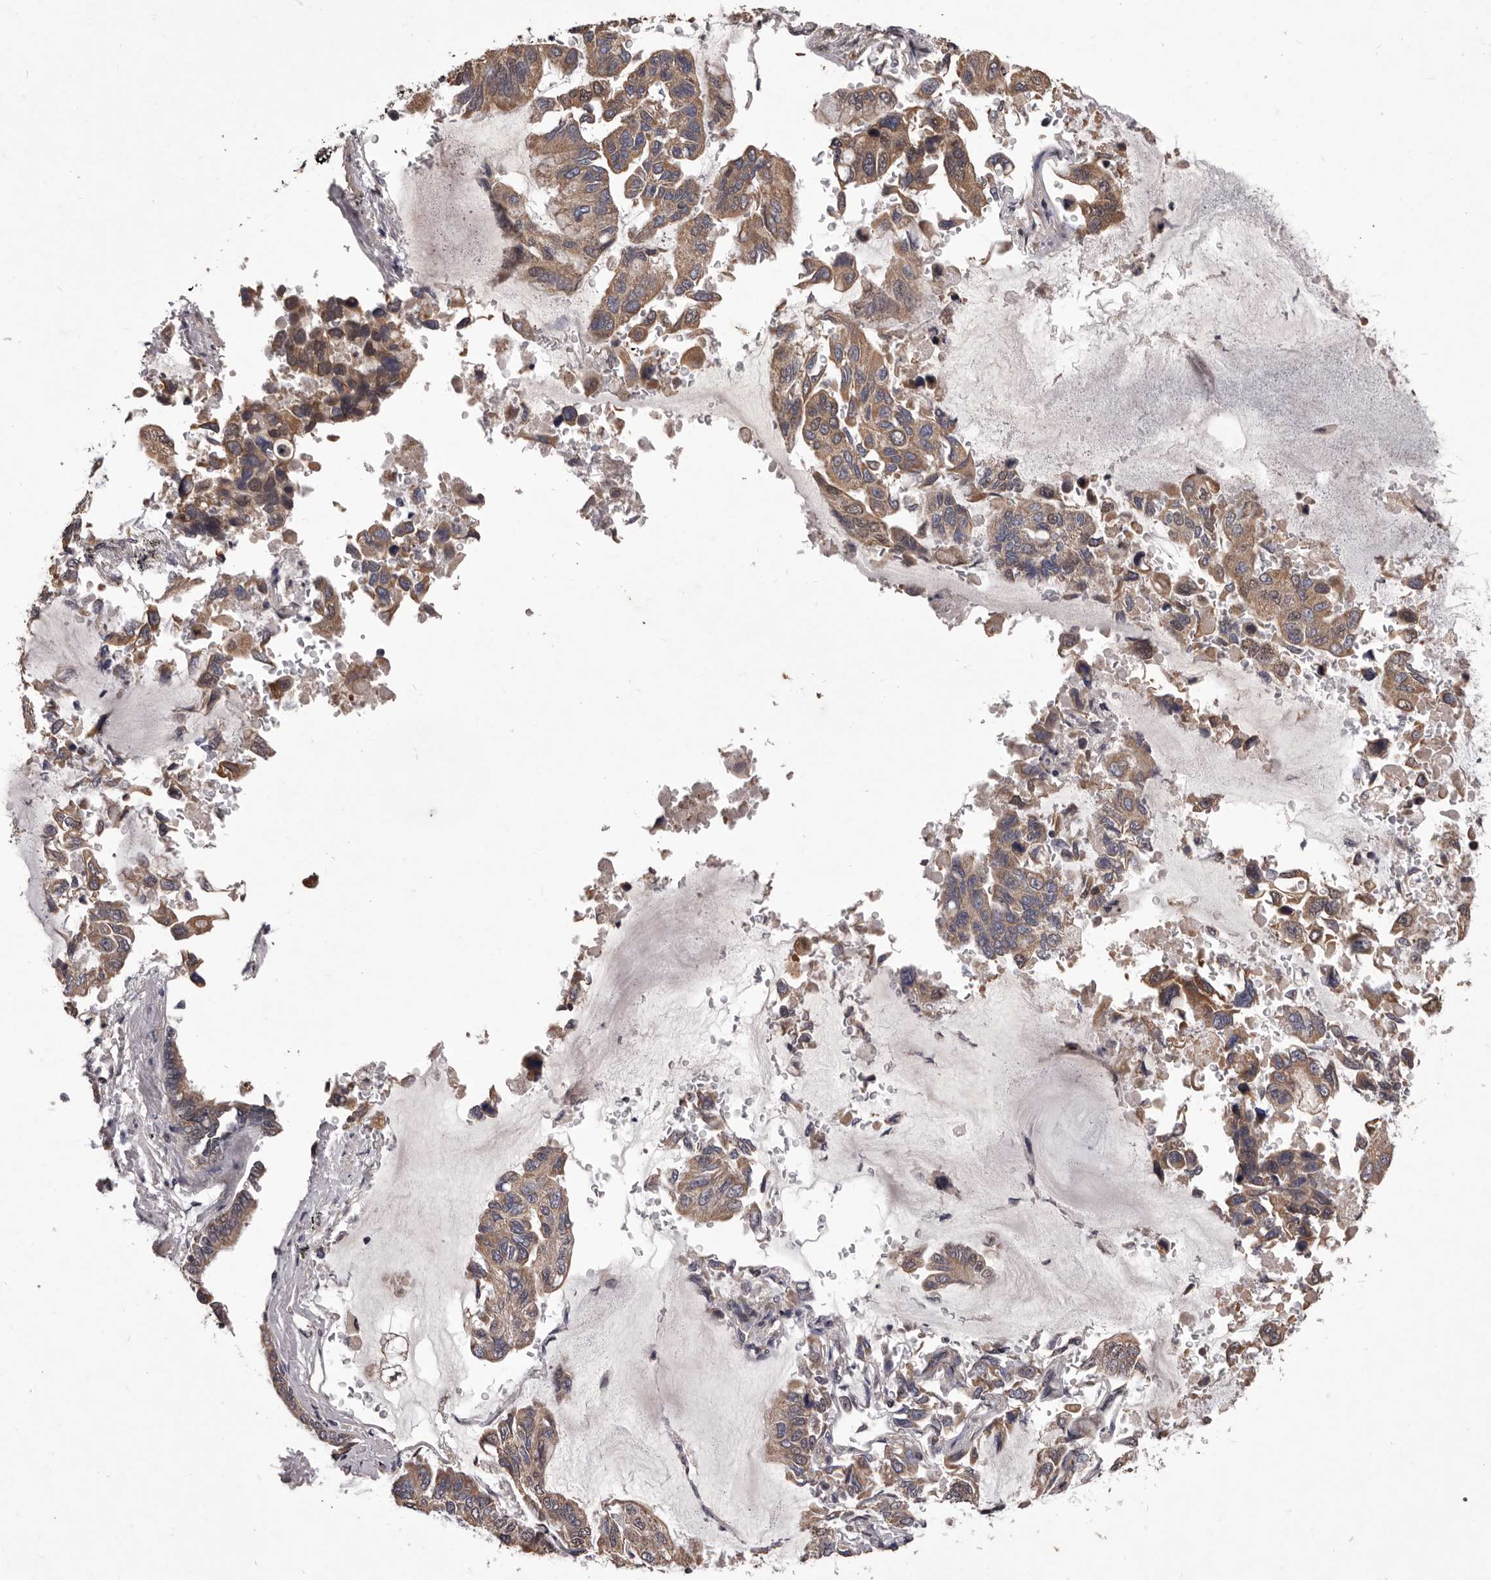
{"staining": {"intensity": "moderate", "quantity": ">75%", "location": "cytoplasmic/membranous"}, "tissue": "lung cancer", "cell_type": "Tumor cells", "image_type": "cancer", "snomed": [{"axis": "morphology", "description": "Adenocarcinoma, NOS"}, {"axis": "topography", "description": "Lung"}], "caption": "The photomicrograph demonstrates a brown stain indicating the presence of a protein in the cytoplasmic/membranous of tumor cells in lung adenocarcinoma.", "gene": "CELF3", "patient": {"sex": "male", "age": 64}}